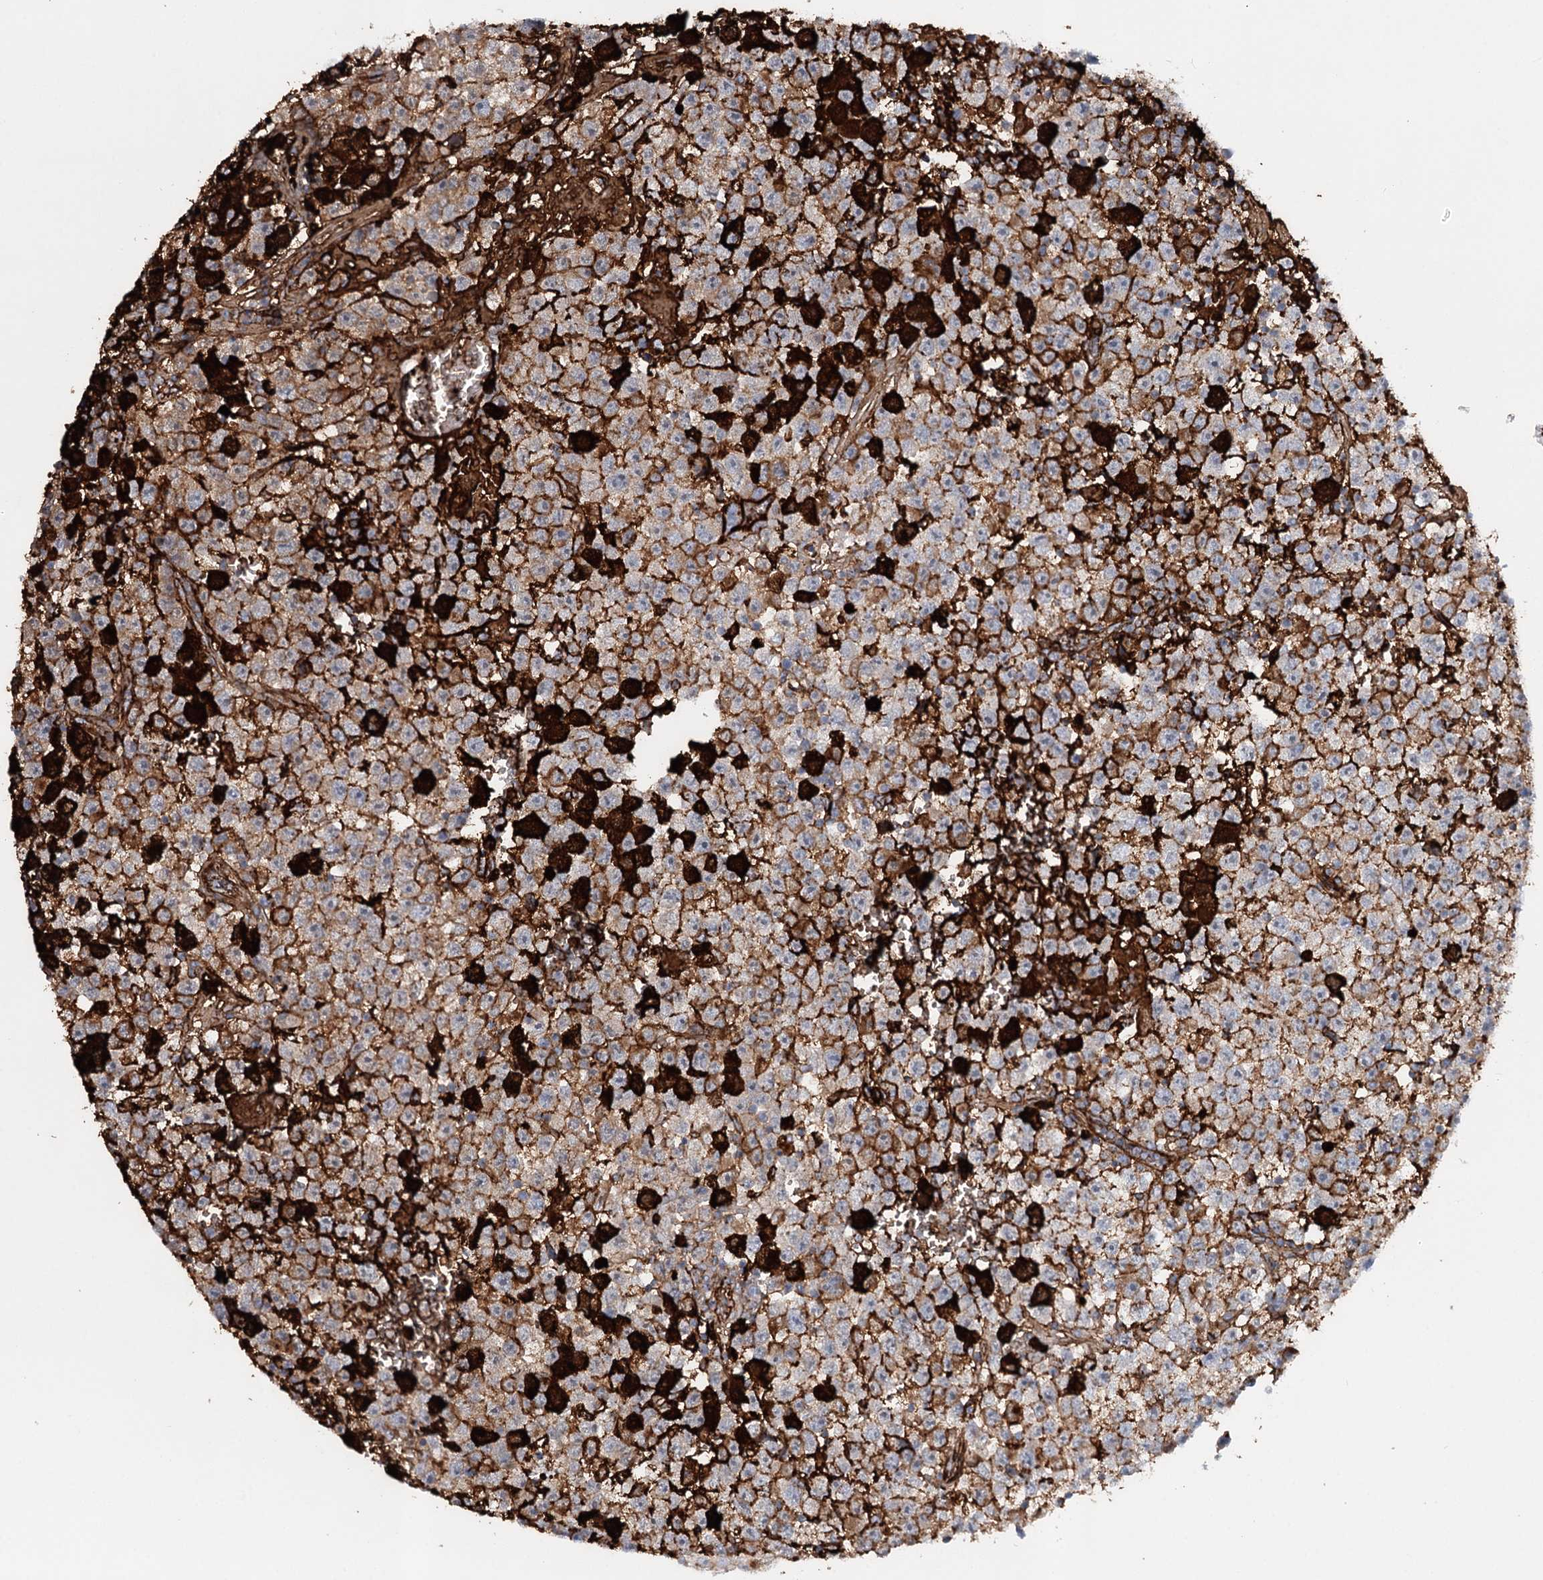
{"staining": {"intensity": "moderate", "quantity": "25%-75%", "location": "cytoplasmic/membranous"}, "tissue": "testis cancer", "cell_type": "Tumor cells", "image_type": "cancer", "snomed": [{"axis": "morphology", "description": "Seminoma, NOS"}, {"axis": "topography", "description": "Testis"}], "caption": "Seminoma (testis) stained with immunohistochemistry exhibits moderate cytoplasmic/membranous expression in approximately 25%-75% of tumor cells. Using DAB (3,3'-diaminobenzidine) (brown) and hematoxylin (blue) stains, captured at high magnification using brightfield microscopy.", "gene": "ALKBH8", "patient": {"sex": "male", "age": 22}}